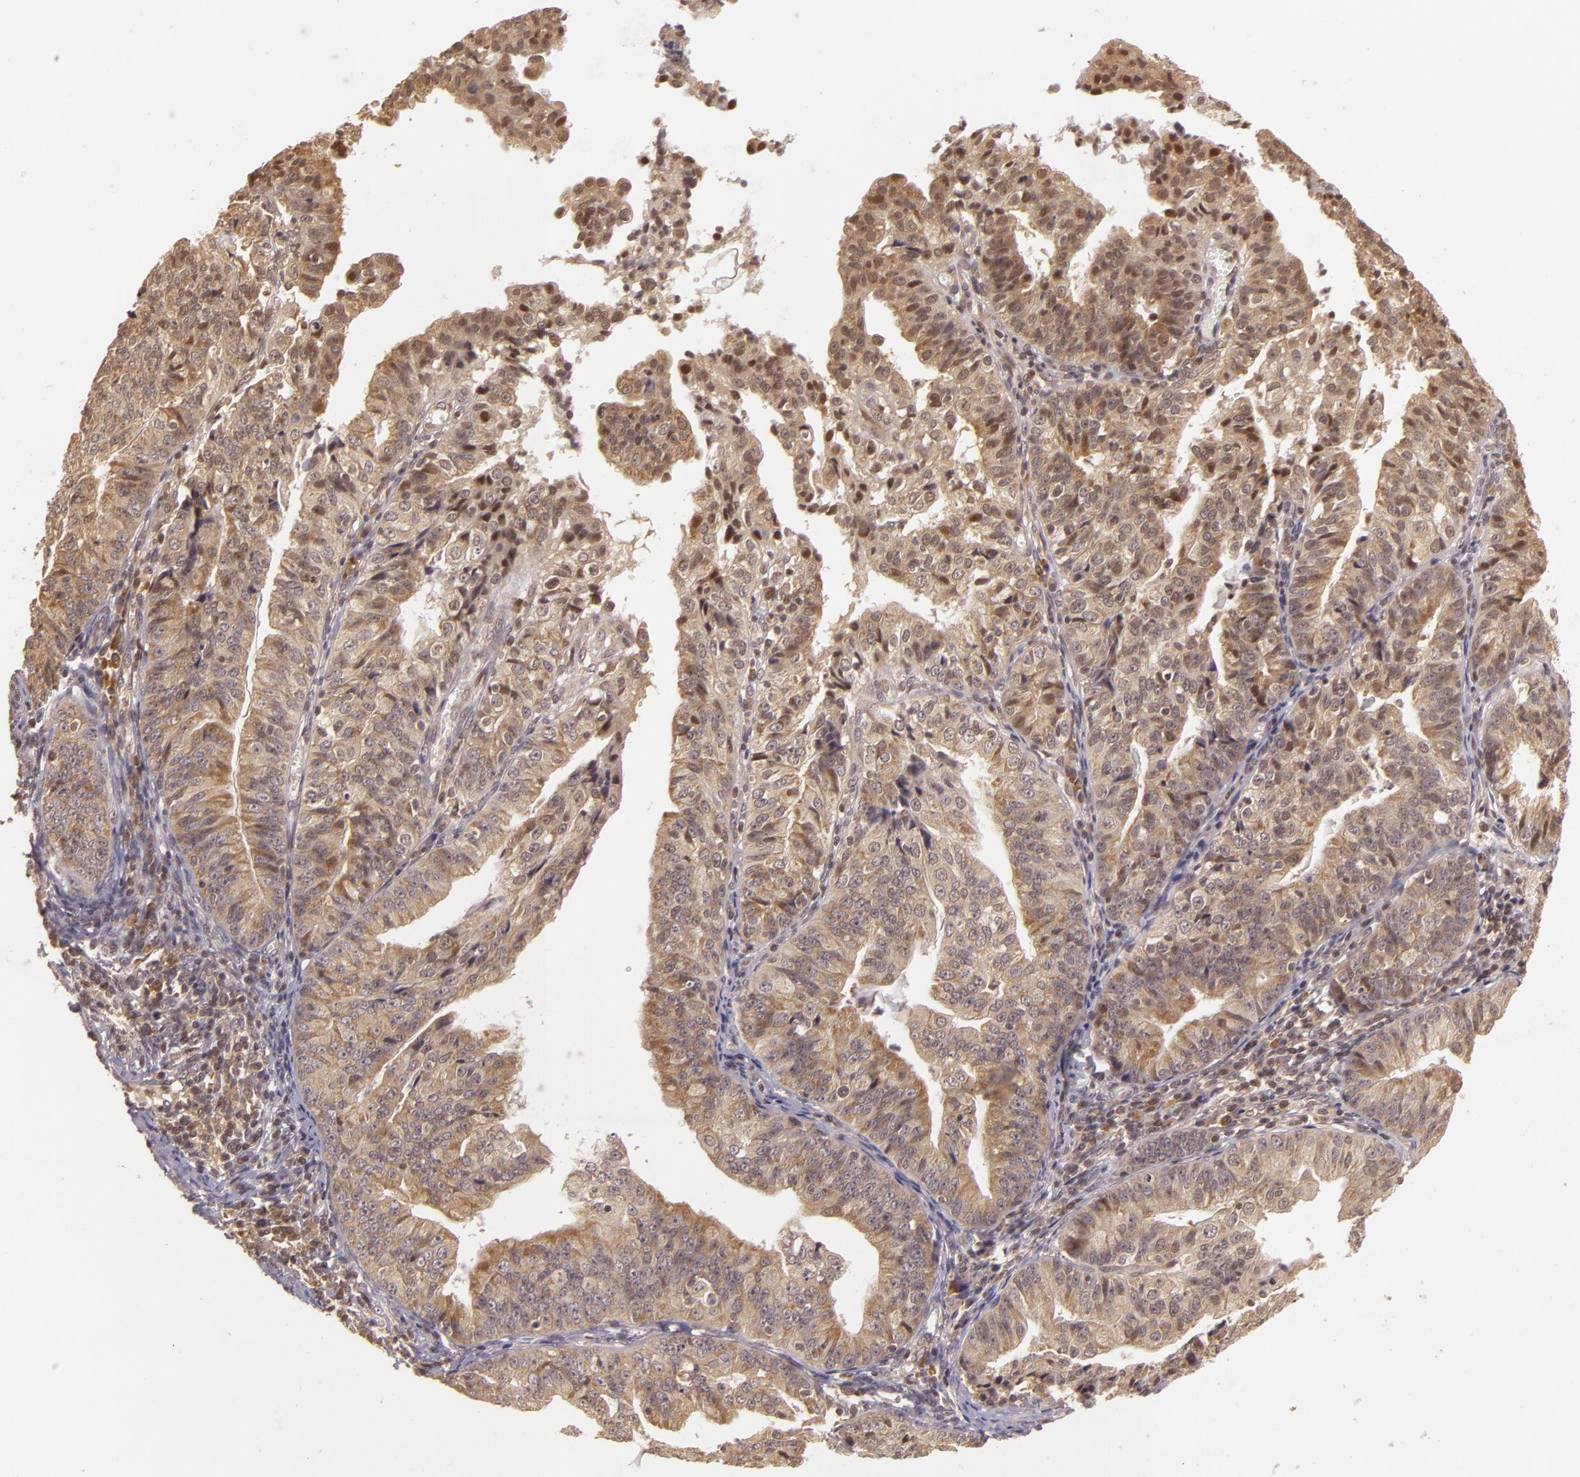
{"staining": {"intensity": "moderate", "quantity": ">75%", "location": "cytoplasmic/membranous"}, "tissue": "endometrial cancer", "cell_type": "Tumor cells", "image_type": "cancer", "snomed": [{"axis": "morphology", "description": "Adenocarcinoma, NOS"}, {"axis": "topography", "description": "Endometrium"}], "caption": "This is a histology image of immunohistochemistry (IHC) staining of endometrial cancer (adenocarcinoma), which shows moderate expression in the cytoplasmic/membranous of tumor cells.", "gene": "TXNRD2", "patient": {"sex": "female", "age": 56}}